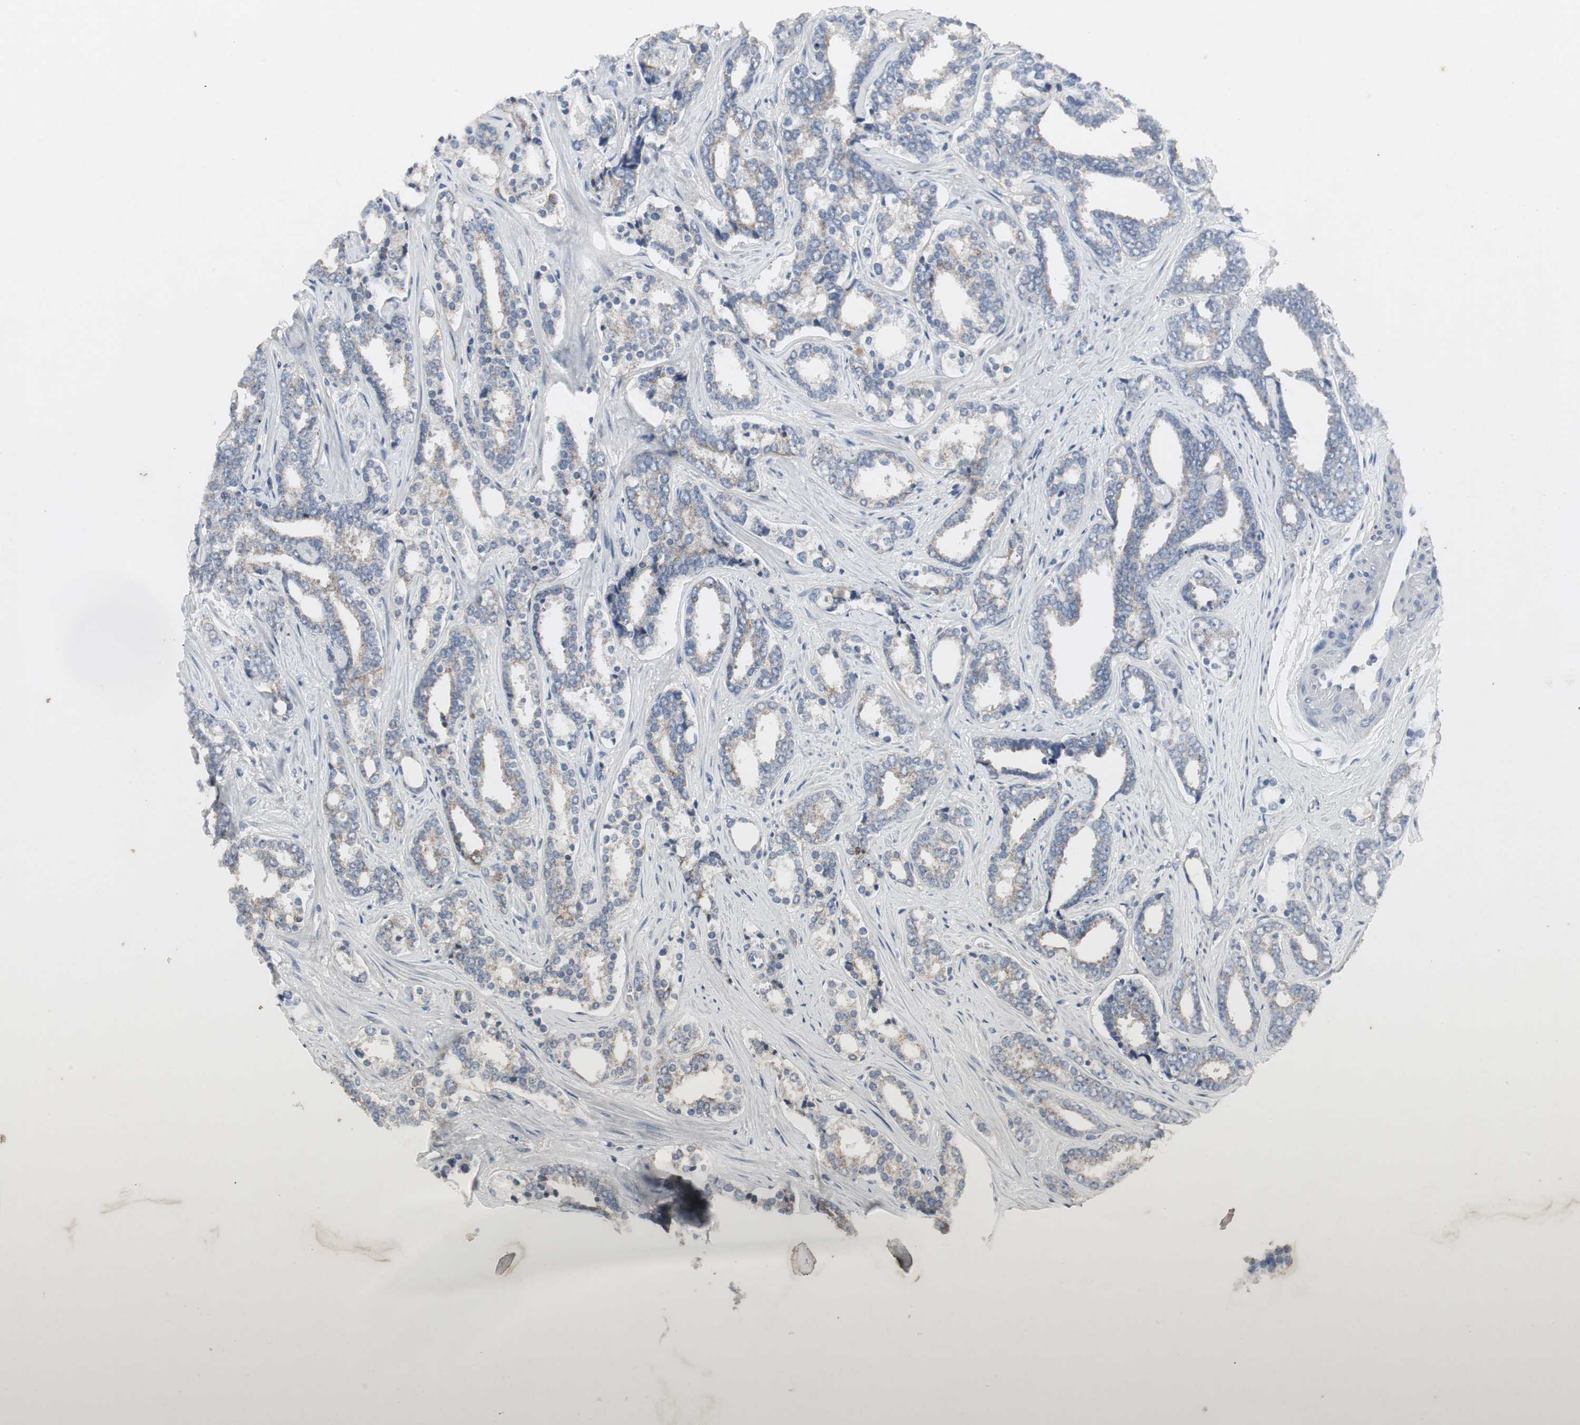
{"staining": {"intensity": "weak", "quantity": "25%-75%", "location": "cytoplasmic/membranous"}, "tissue": "prostate cancer", "cell_type": "Tumor cells", "image_type": "cancer", "snomed": [{"axis": "morphology", "description": "Adenocarcinoma, High grade"}, {"axis": "topography", "description": "Prostate"}], "caption": "Weak cytoplasmic/membranous protein expression is present in approximately 25%-75% of tumor cells in high-grade adenocarcinoma (prostate).", "gene": "ACAA1", "patient": {"sex": "male", "age": 67}}